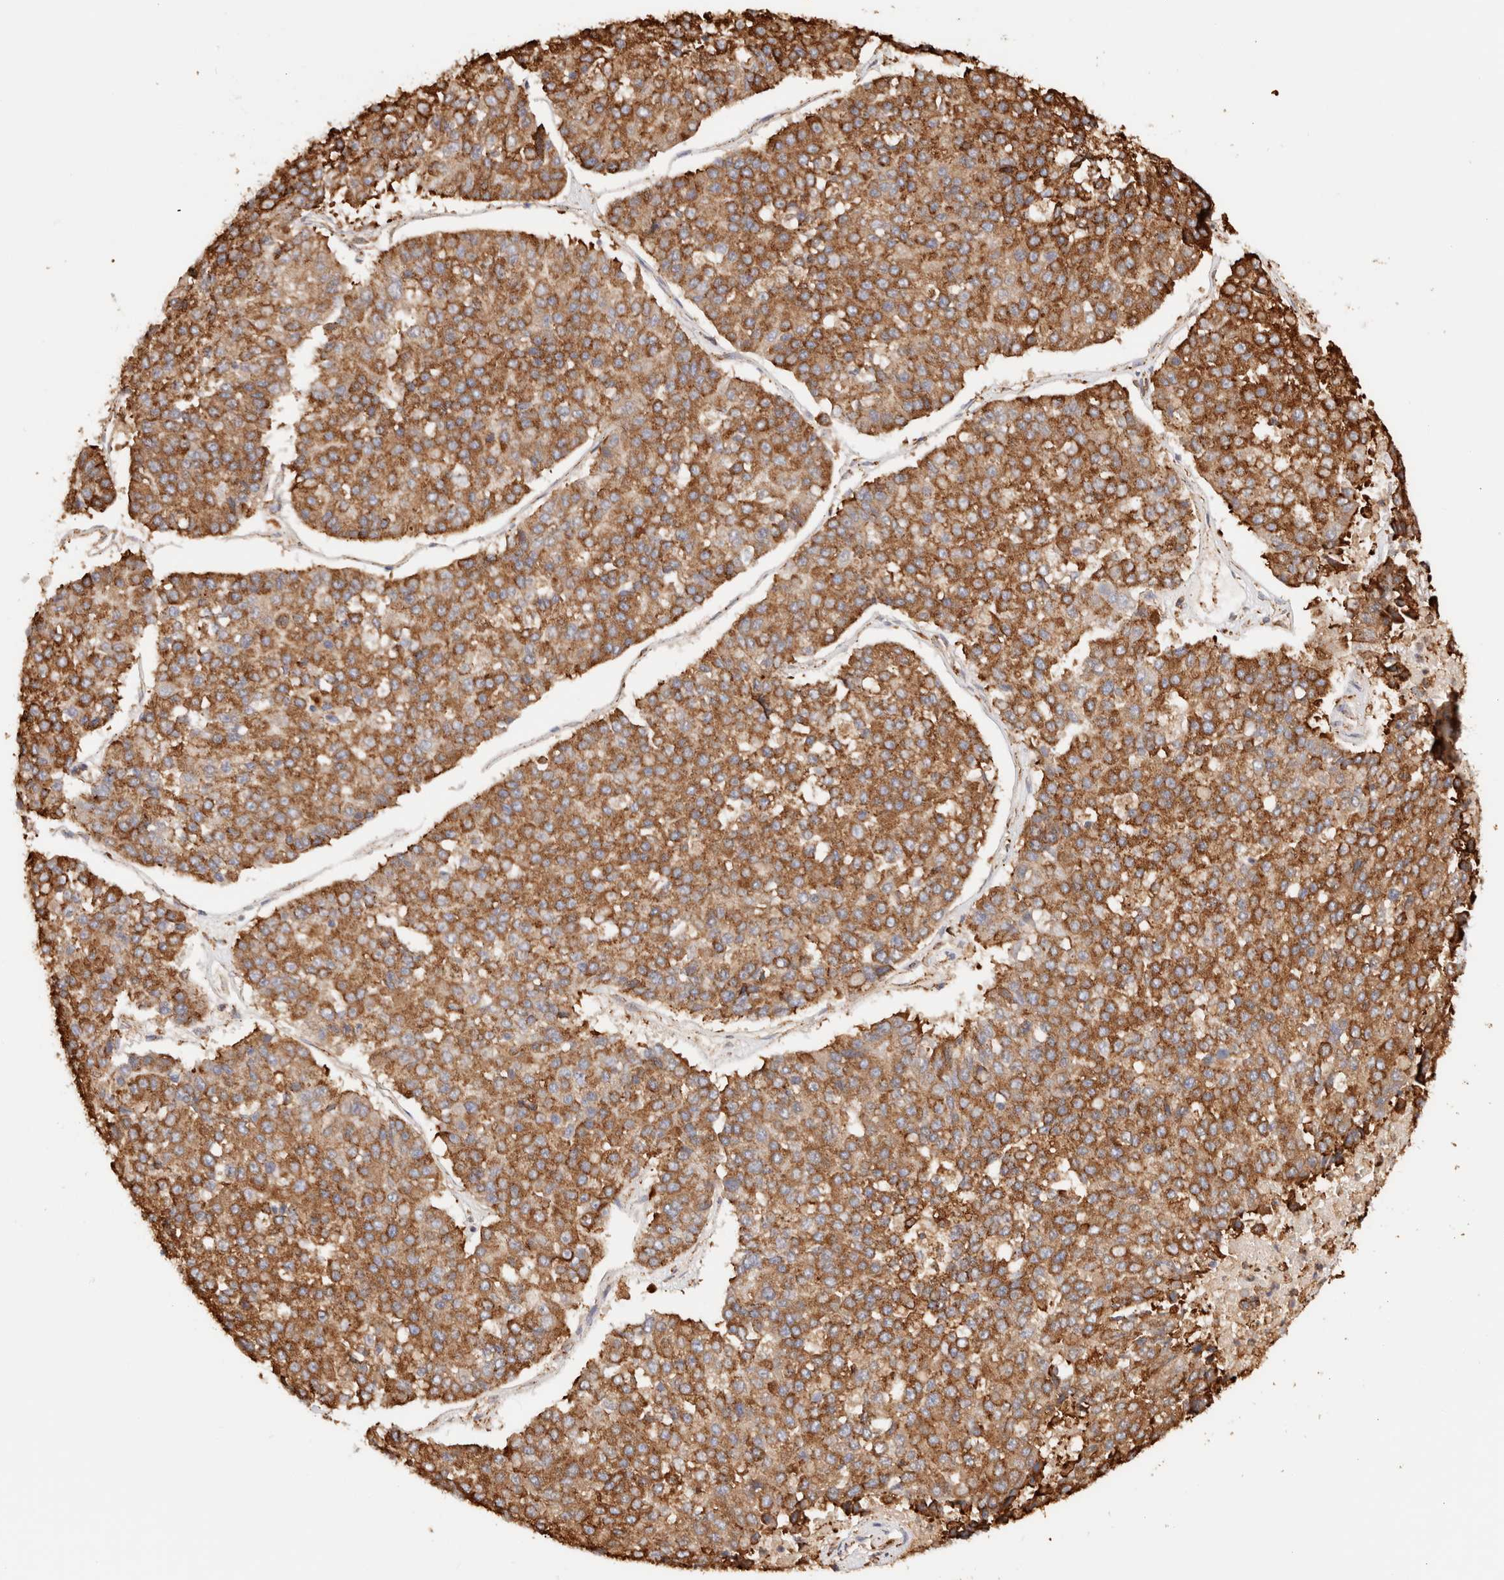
{"staining": {"intensity": "strong", "quantity": ">75%", "location": "cytoplasmic/membranous"}, "tissue": "pancreatic cancer", "cell_type": "Tumor cells", "image_type": "cancer", "snomed": [{"axis": "morphology", "description": "Adenocarcinoma, NOS"}, {"axis": "topography", "description": "Pancreas"}], "caption": "About >75% of tumor cells in adenocarcinoma (pancreatic) demonstrate strong cytoplasmic/membranous protein staining as visualized by brown immunohistochemical staining.", "gene": "FER", "patient": {"sex": "male", "age": 50}}